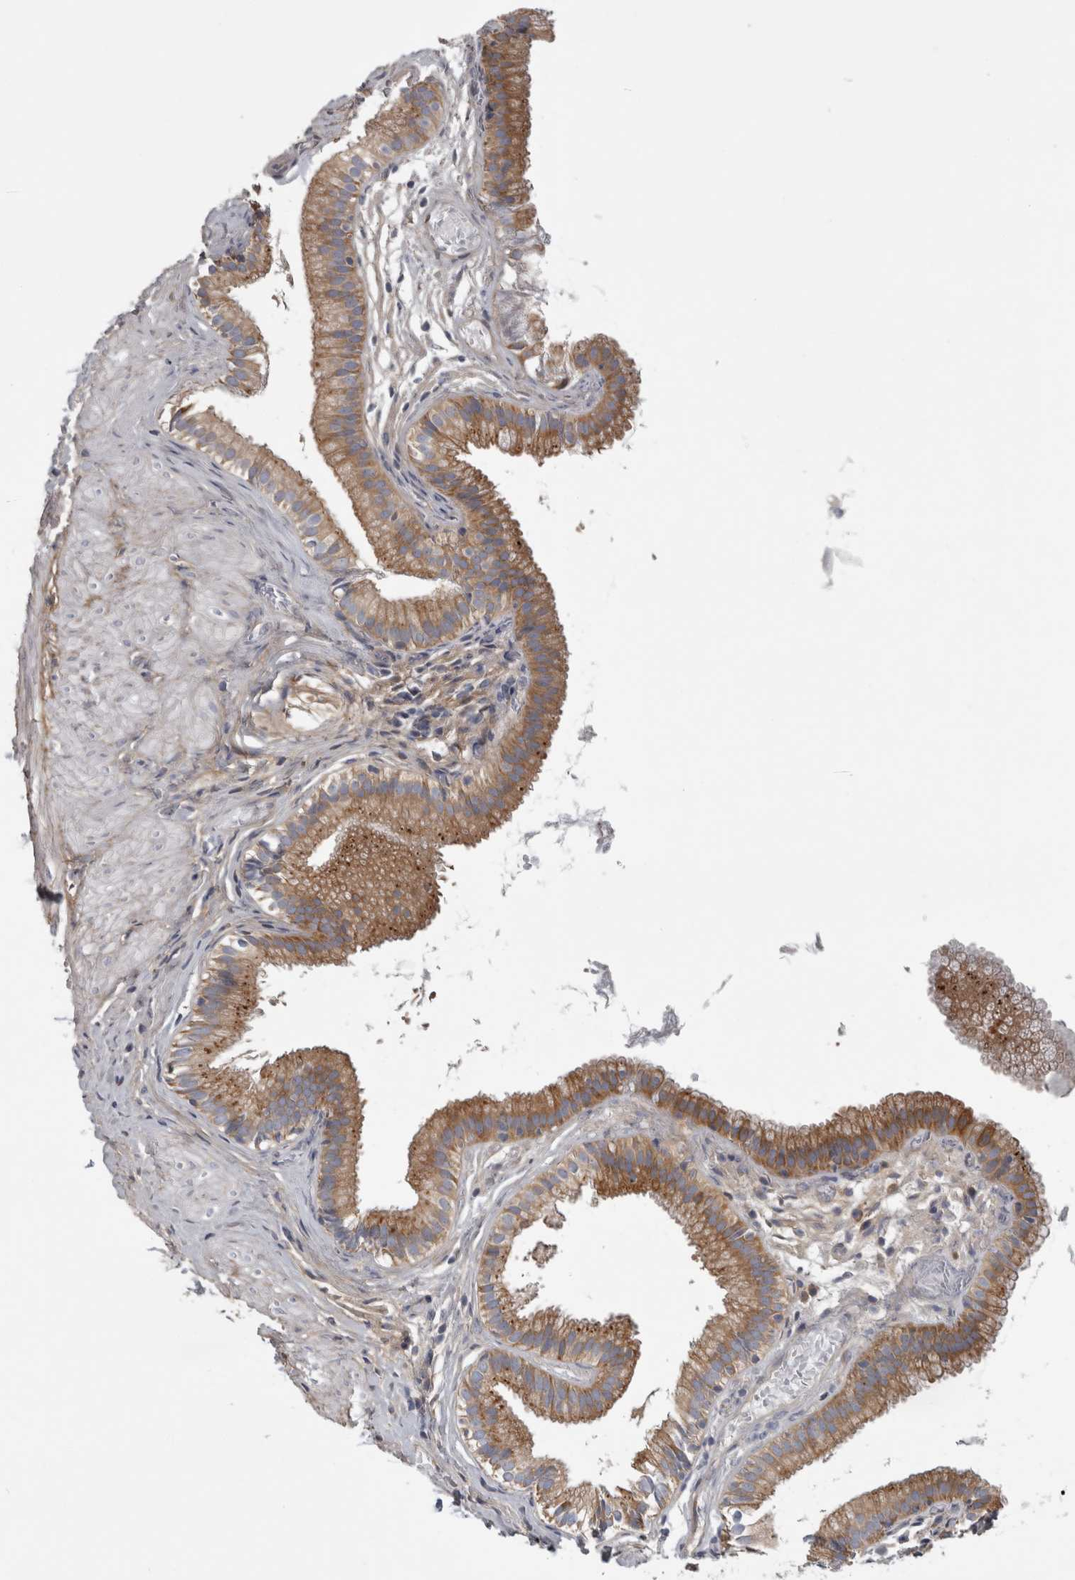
{"staining": {"intensity": "strong", "quantity": ">75%", "location": "cytoplasmic/membranous"}, "tissue": "gallbladder", "cell_type": "Glandular cells", "image_type": "normal", "snomed": [{"axis": "morphology", "description": "Normal tissue, NOS"}, {"axis": "topography", "description": "Gallbladder"}], "caption": "Protein expression analysis of unremarkable gallbladder shows strong cytoplasmic/membranous staining in about >75% of glandular cells.", "gene": "ATXN2", "patient": {"sex": "female", "age": 26}}